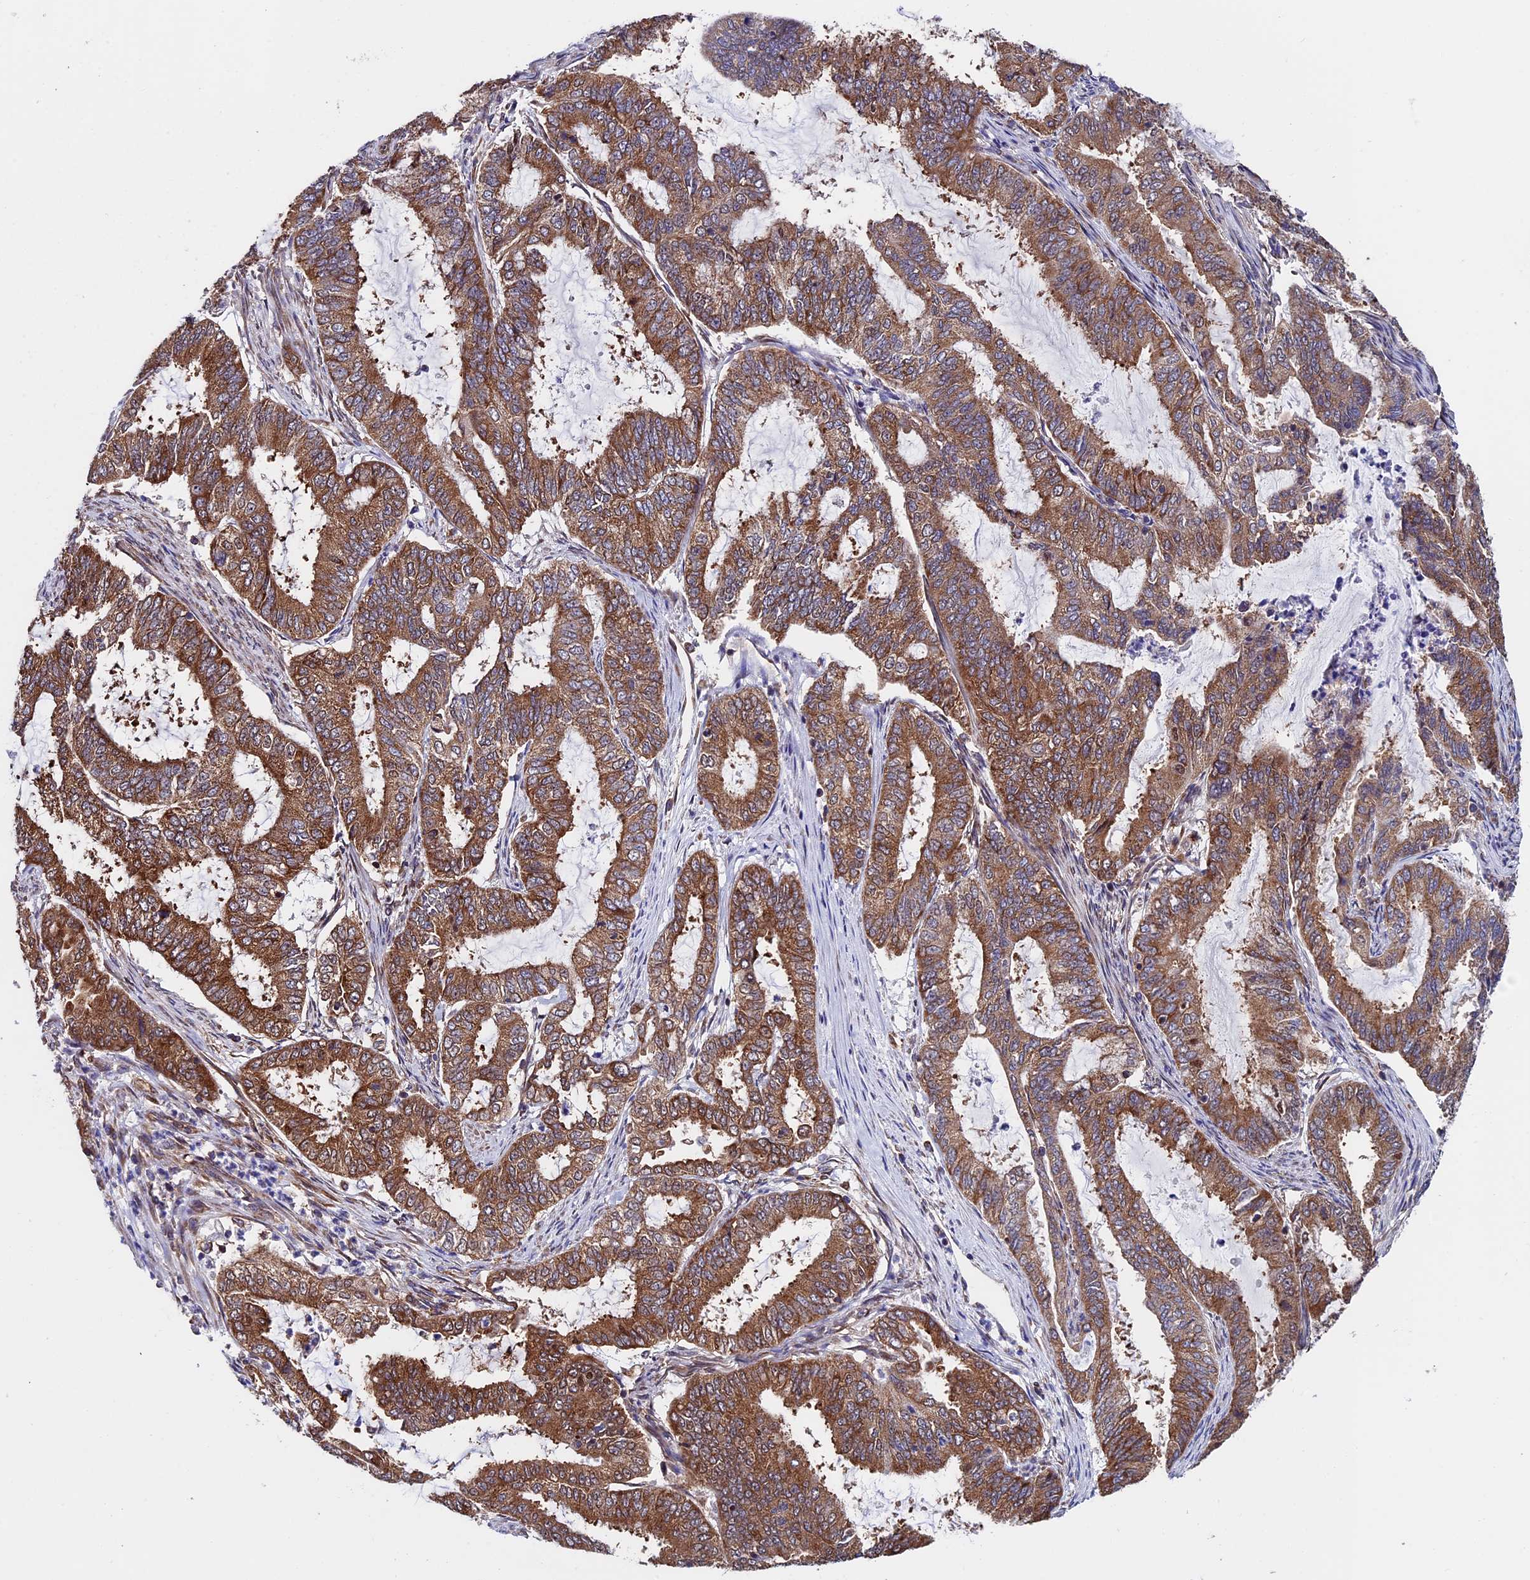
{"staining": {"intensity": "moderate", "quantity": ">75%", "location": "cytoplasmic/membranous"}, "tissue": "endometrial cancer", "cell_type": "Tumor cells", "image_type": "cancer", "snomed": [{"axis": "morphology", "description": "Adenocarcinoma, NOS"}, {"axis": "topography", "description": "Endometrium"}], "caption": "A photomicrograph of endometrial cancer (adenocarcinoma) stained for a protein reveals moderate cytoplasmic/membranous brown staining in tumor cells.", "gene": "SLC9A5", "patient": {"sex": "female", "age": 51}}